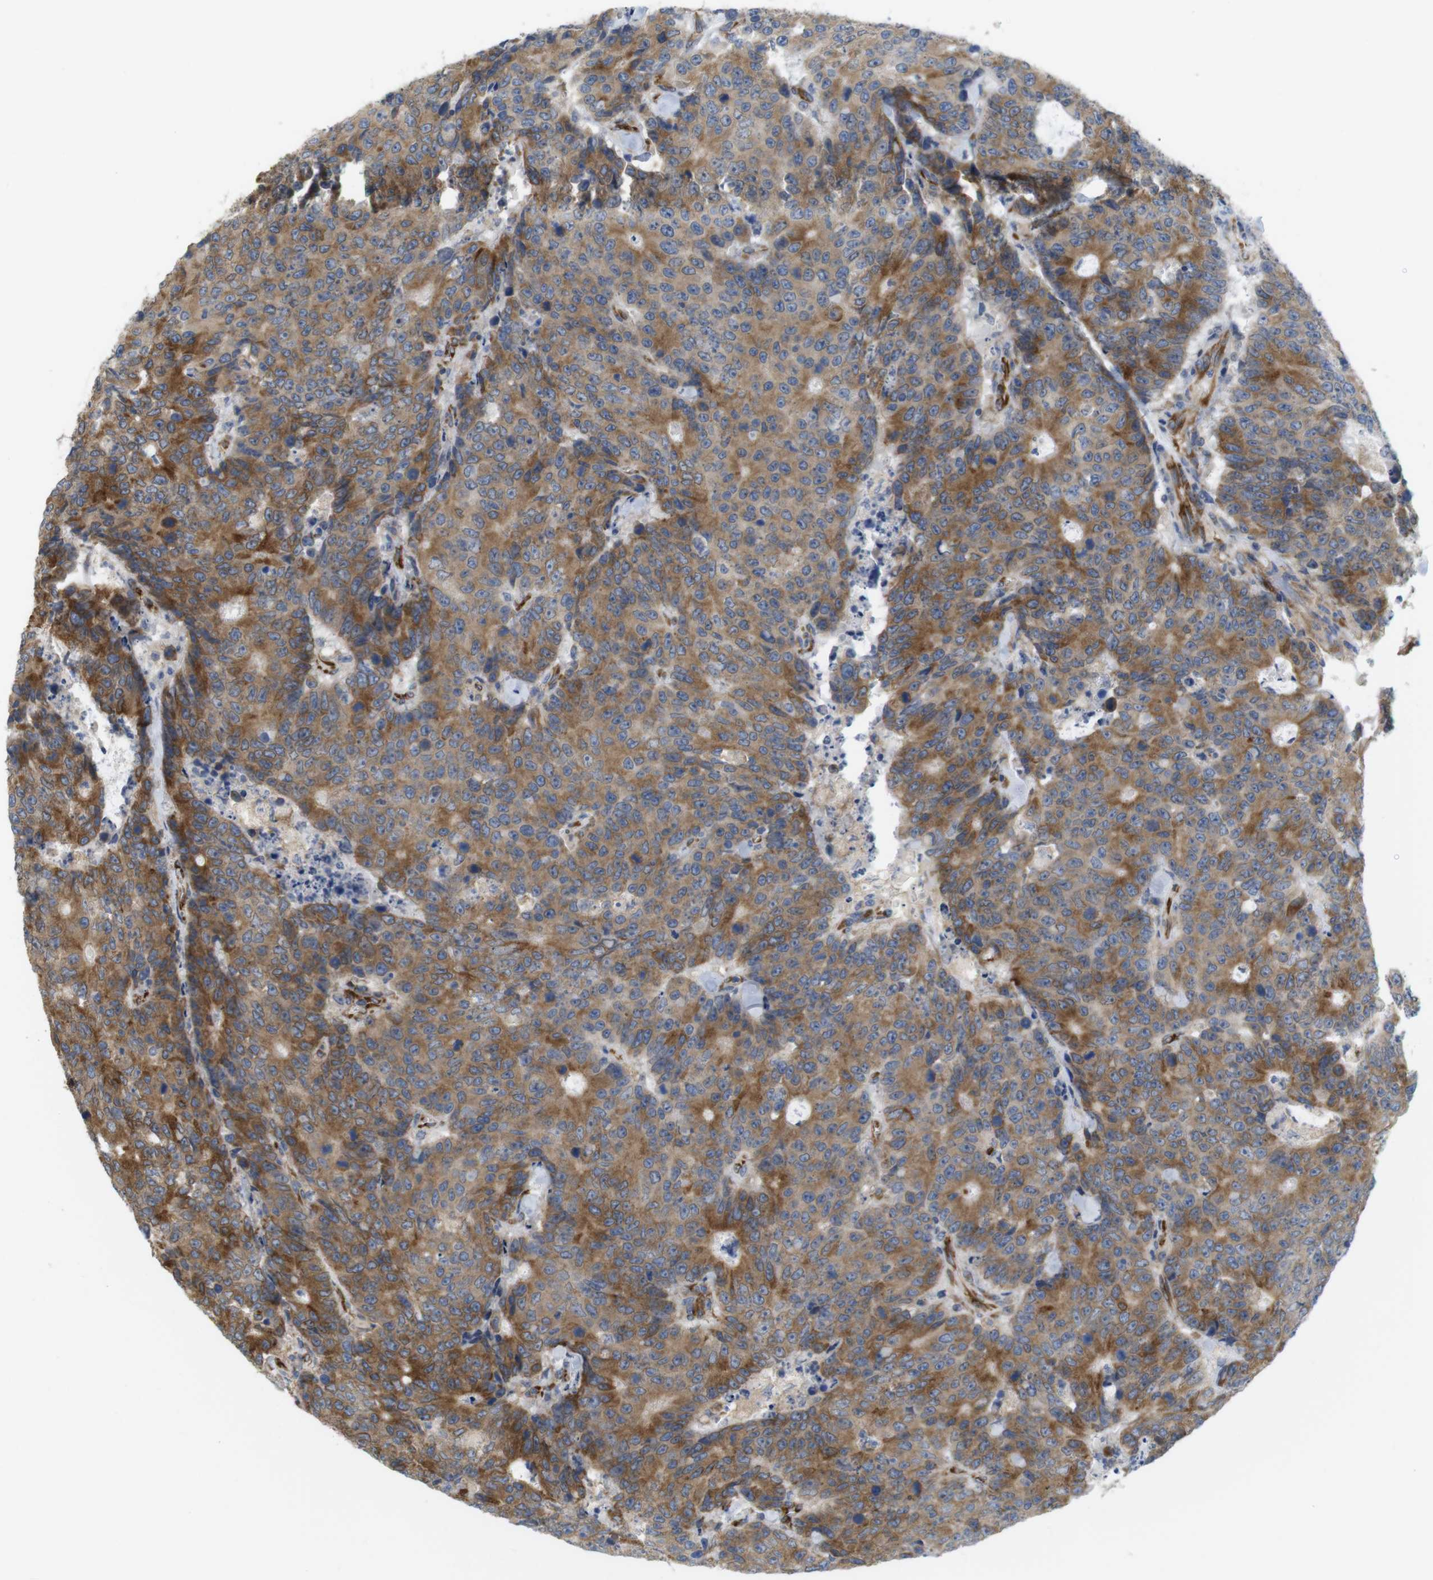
{"staining": {"intensity": "strong", "quantity": "25%-75%", "location": "cytoplasmic/membranous"}, "tissue": "colorectal cancer", "cell_type": "Tumor cells", "image_type": "cancer", "snomed": [{"axis": "morphology", "description": "Adenocarcinoma, NOS"}, {"axis": "topography", "description": "Colon"}], "caption": "Human colorectal adenocarcinoma stained for a protein (brown) displays strong cytoplasmic/membranous positive staining in about 25%-75% of tumor cells.", "gene": "PCNX2", "patient": {"sex": "female", "age": 86}}